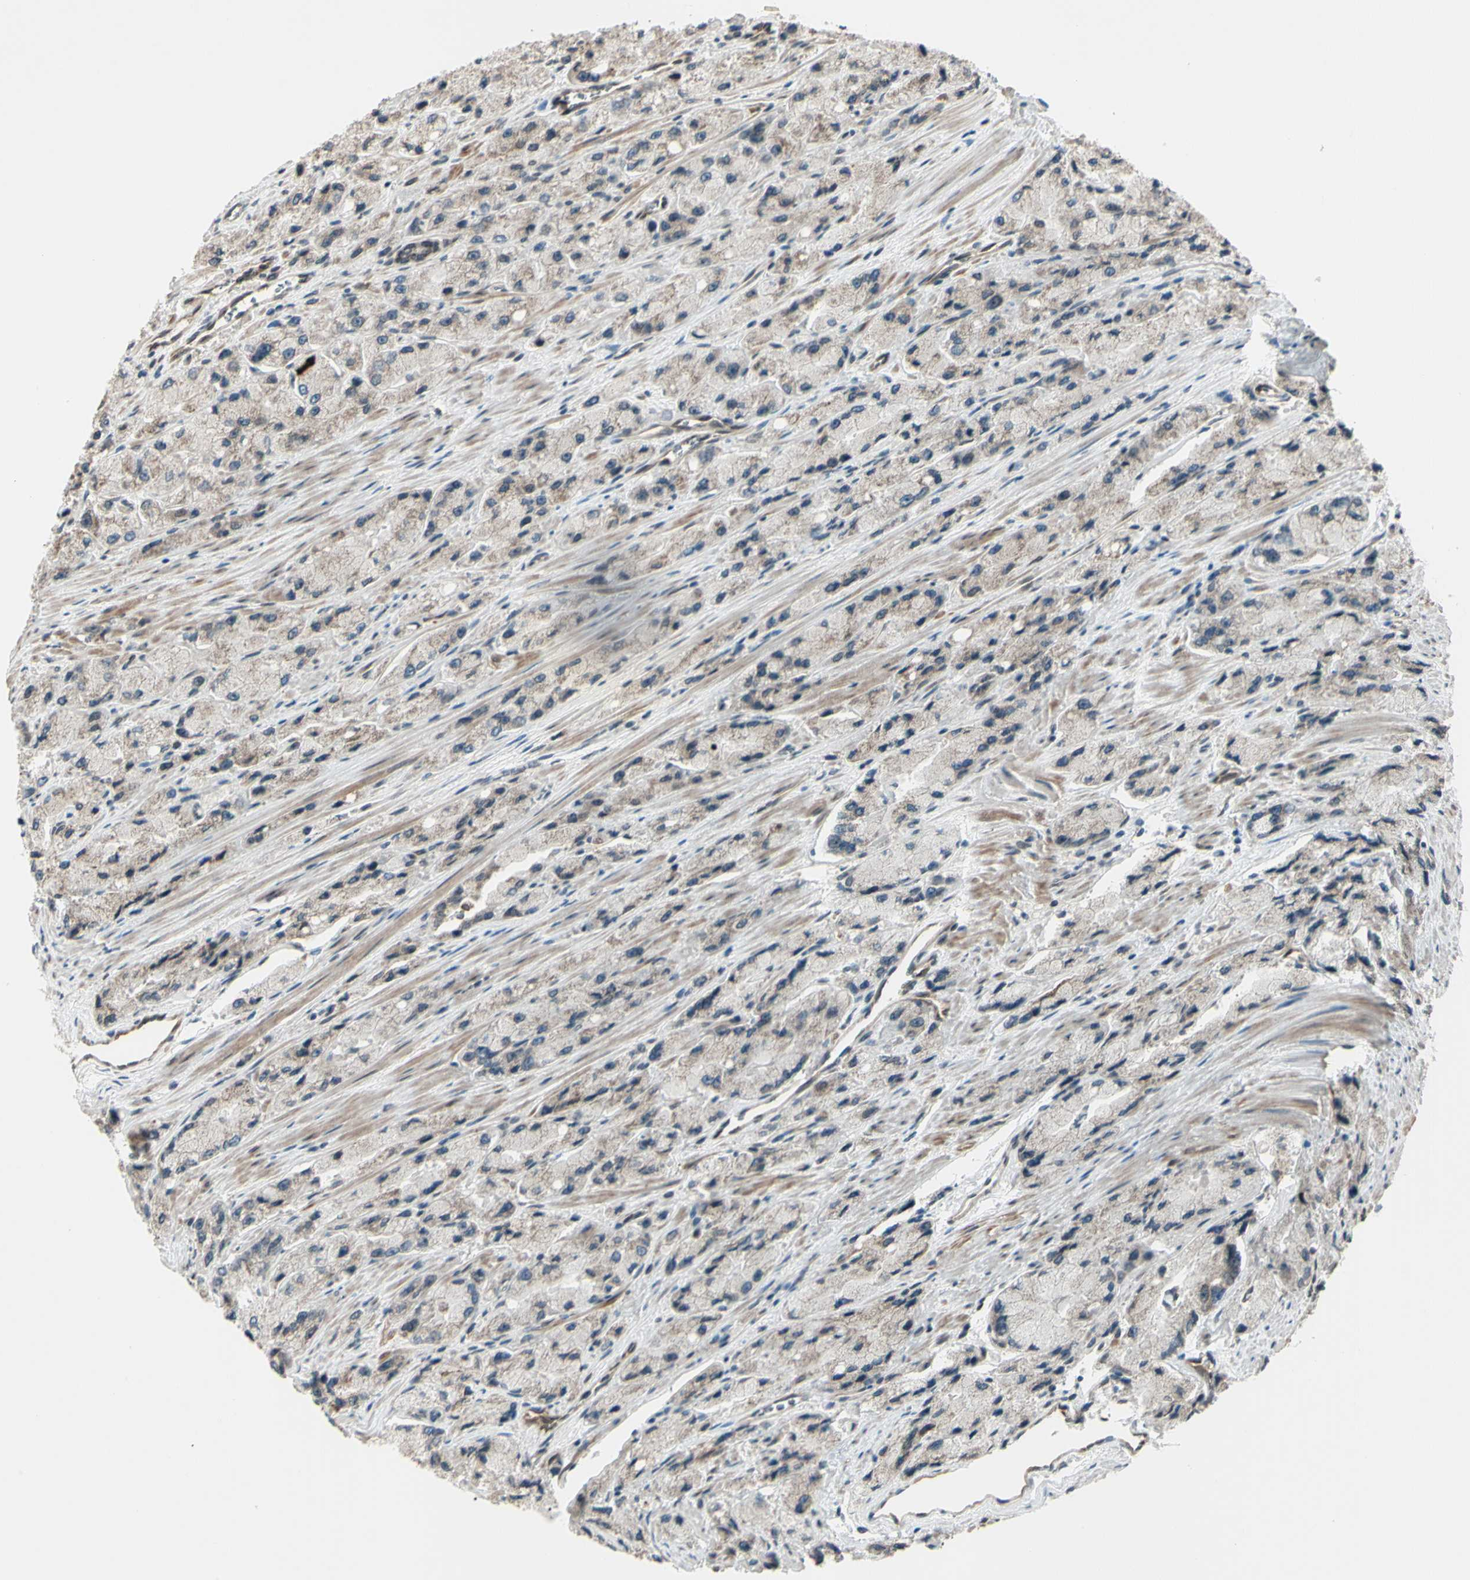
{"staining": {"intensity": "weak", "quantity": "<25%", "location": "cytoplasmic/membranous"}, "tissue": "prostate cancer", "cell_type": "Tumor cells", "image_type": "cancer", "snomed": [{"axis": "morphology", "description": "Adenocarcinoma, High grade"}, {"axis": "topography", "description": "Prostate"}], "caption": "Prostate adenocarcinoma (high-grade) was stained to show a protein in brown. There is no significant positivity in tumor cells.", "gene": "MLF2", "patient": {"sex": "male", "age": 58}}